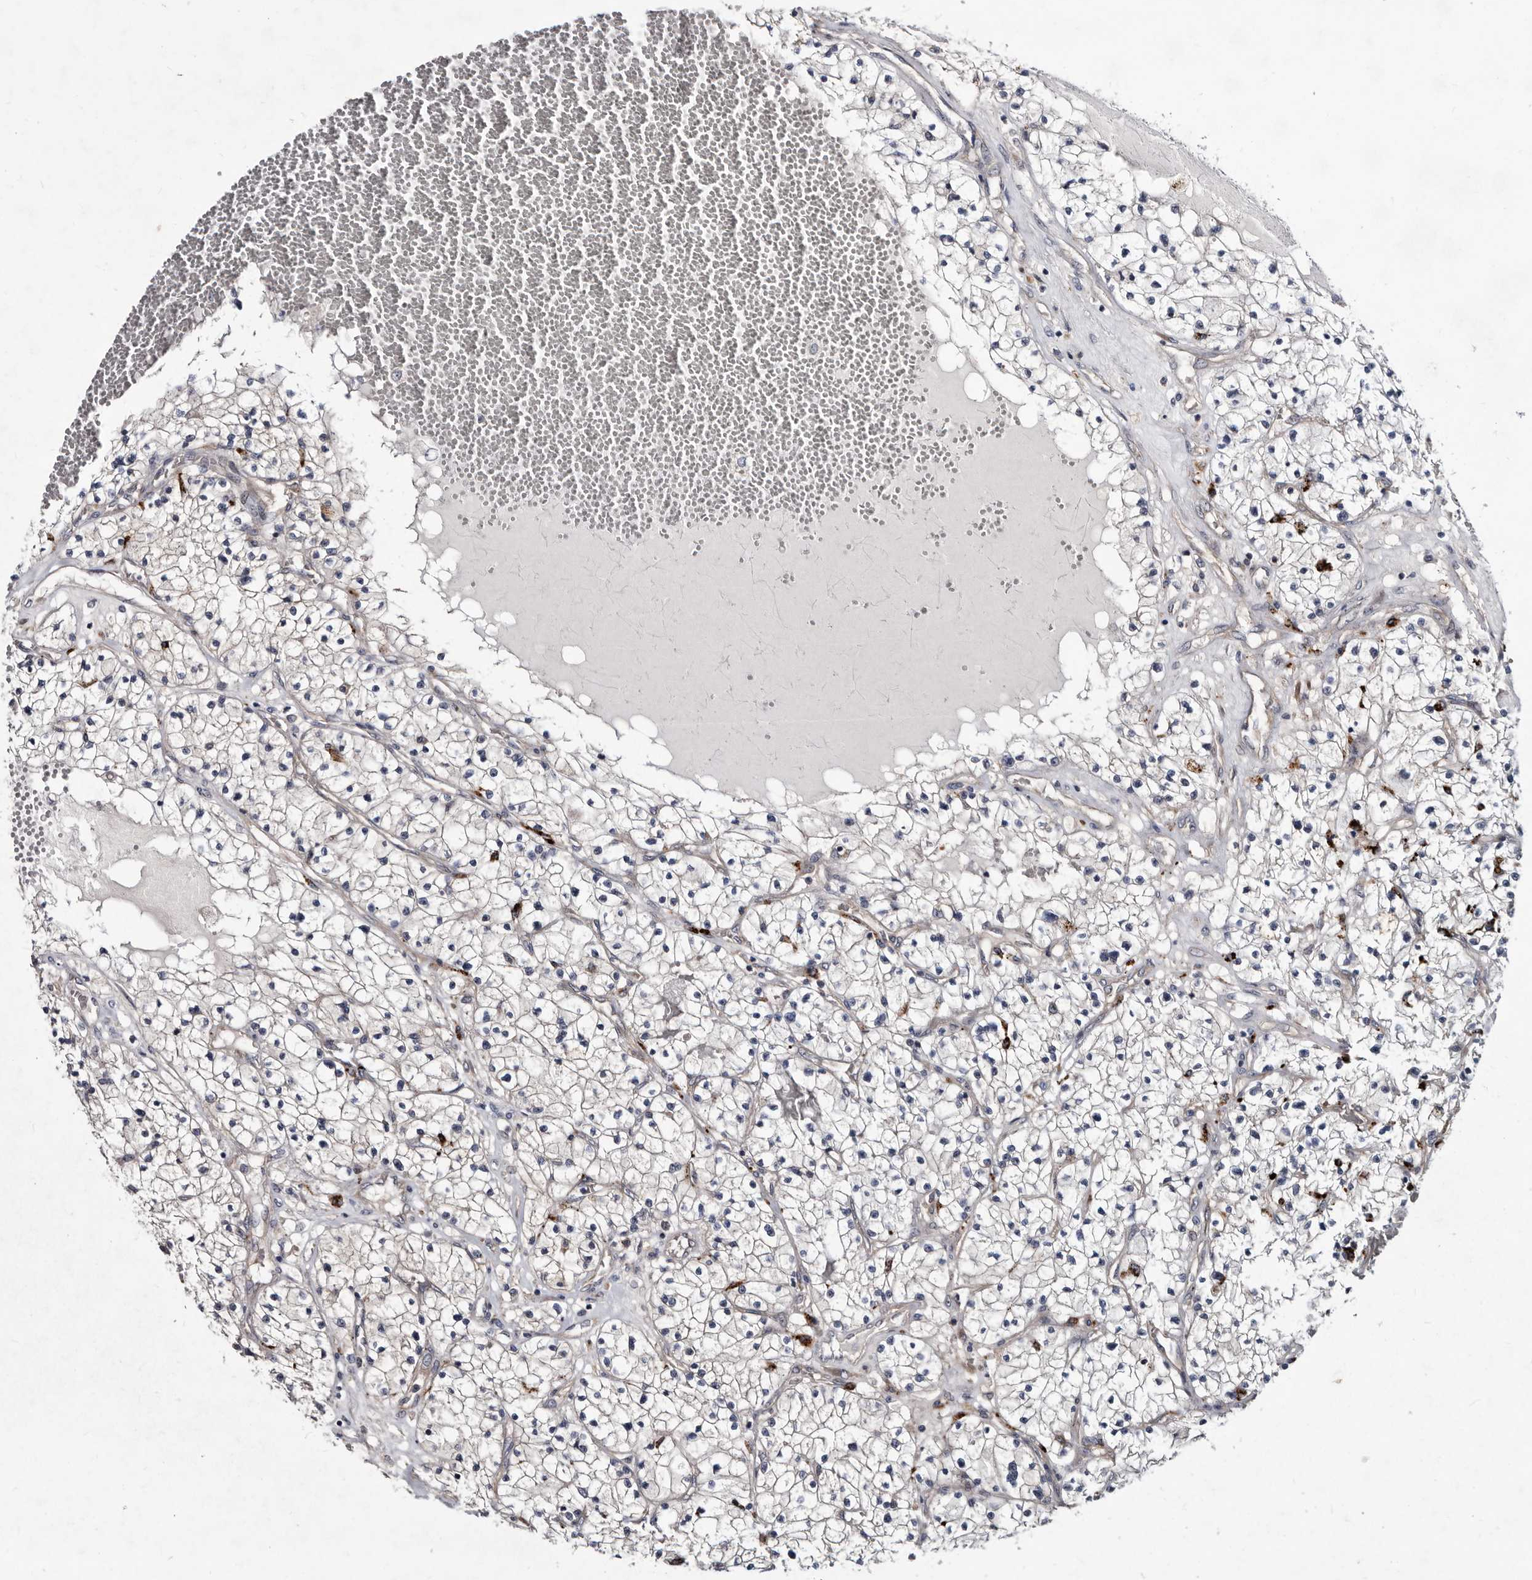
{"staining": {"intensity": "negative", "quantity": "none", "location": "none"}, "tissue": "renal cancer", "cell_type": "Tumor cells", "image_type": "cancer", "snomed": [{"axis": "morphology", "description": "Normal tissue, NOS"}, {"axis": "morphology", "description": "Adenocarcinoma, NOS"}, {"axis": "topography", "description": "Kidney"}], "caption": "This is a photomicrograph of IHC staining of adenocarcinoma (renal), which shows no positivity in tumor cells. (Immunohistochemistry (ihc), brightfield microscopy, high magnification).", "gene": "ABCF2", "patient": {"sex": "male", "age": 68}}